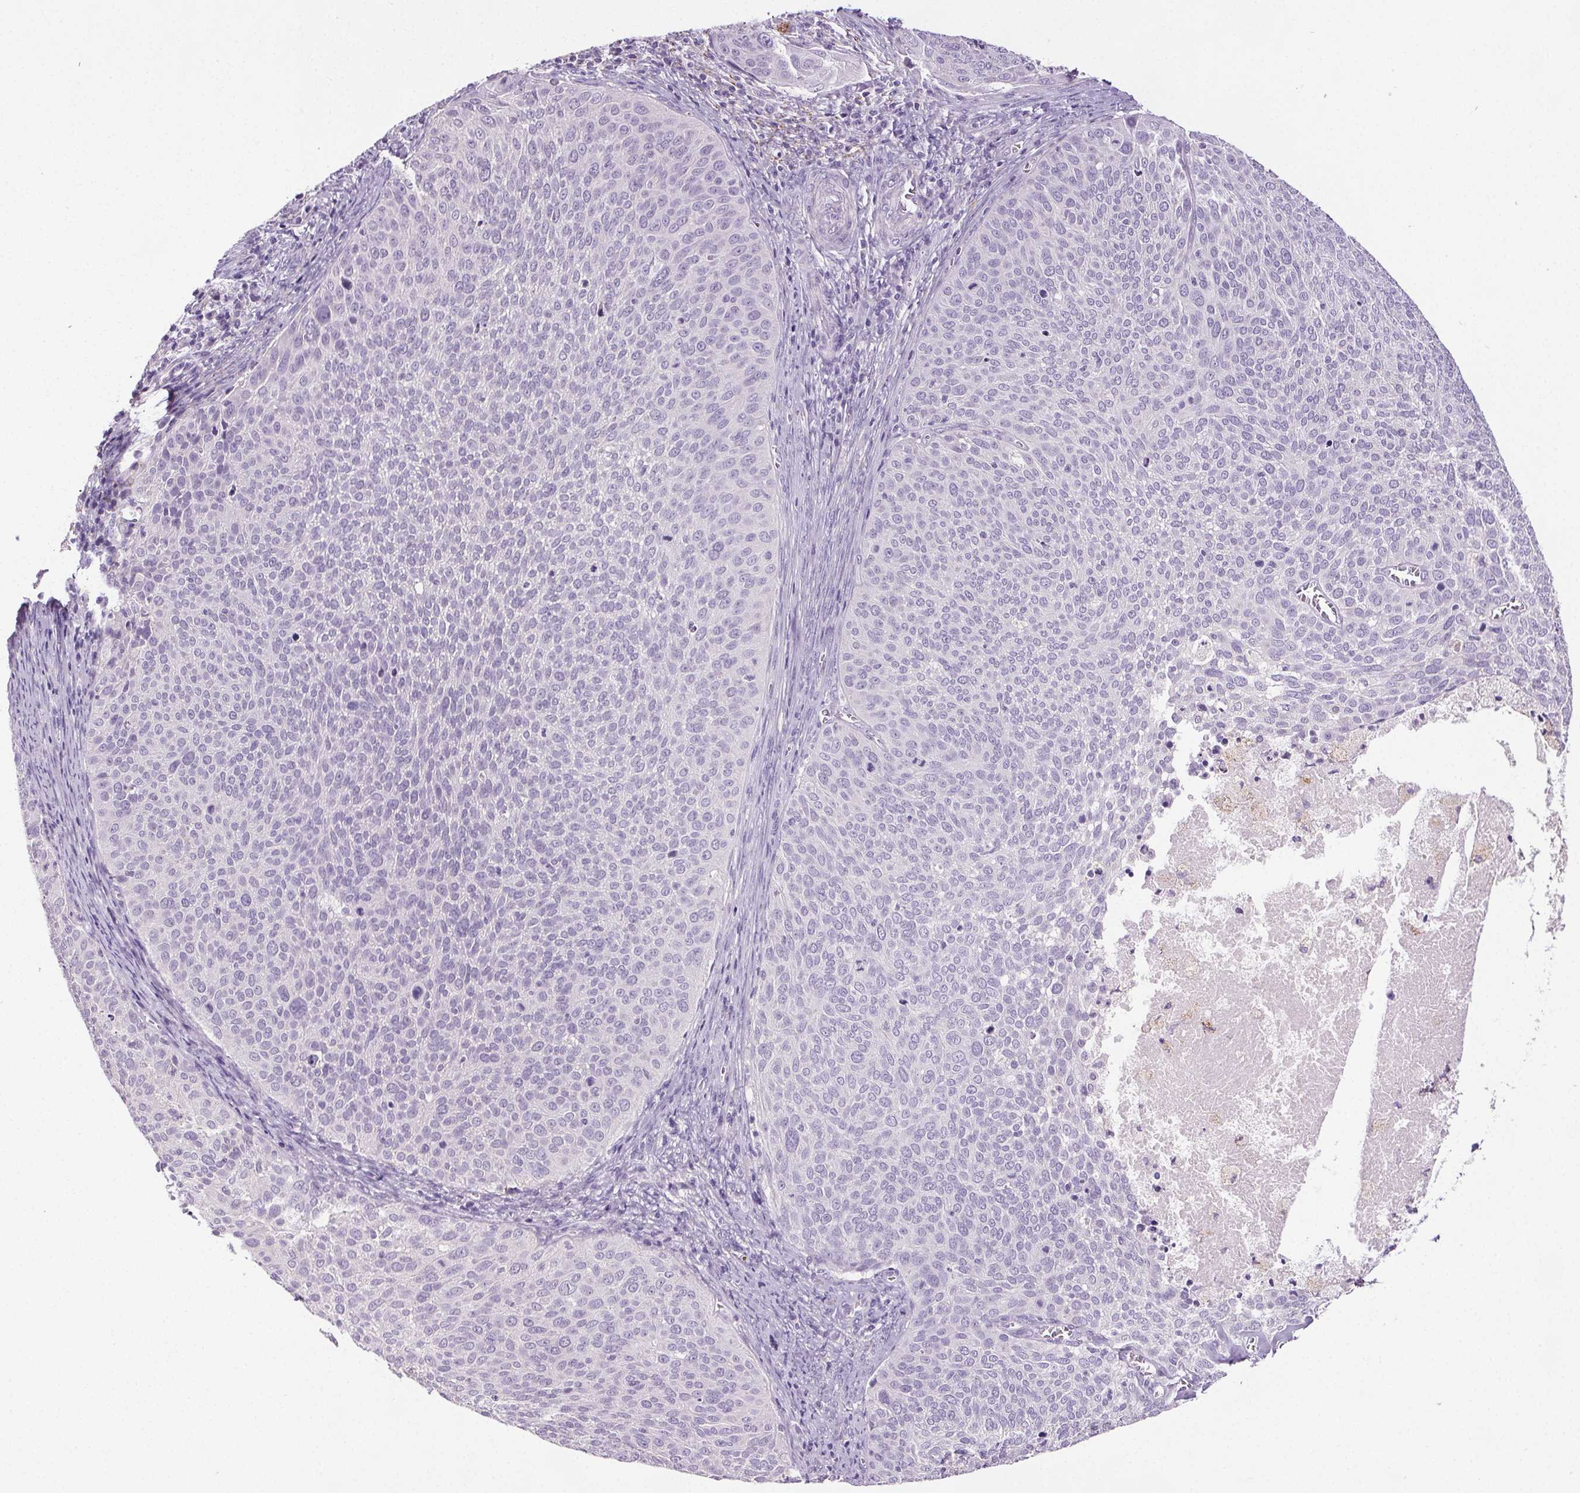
{"staining": {"intensity": "negative", "quantity": "none", "location": "none"}, "tissue": "cervical cancer", "cell_type": "Tumor cells", "image_type": "cancer", "snomed": [{"axis": "morphology", "description": "Squamous cell carcinoma, NOS"}, {"axis": "topography", "description": "Cervix"}], "caption": "This image is of cervical cancer stained with IHC to label a protein in brown with the nuclei are counter-stained blue. There is no staining in tumor cells.", "gene": "GPIHBP1", "patient": {"sex": "female", "age": 39}}